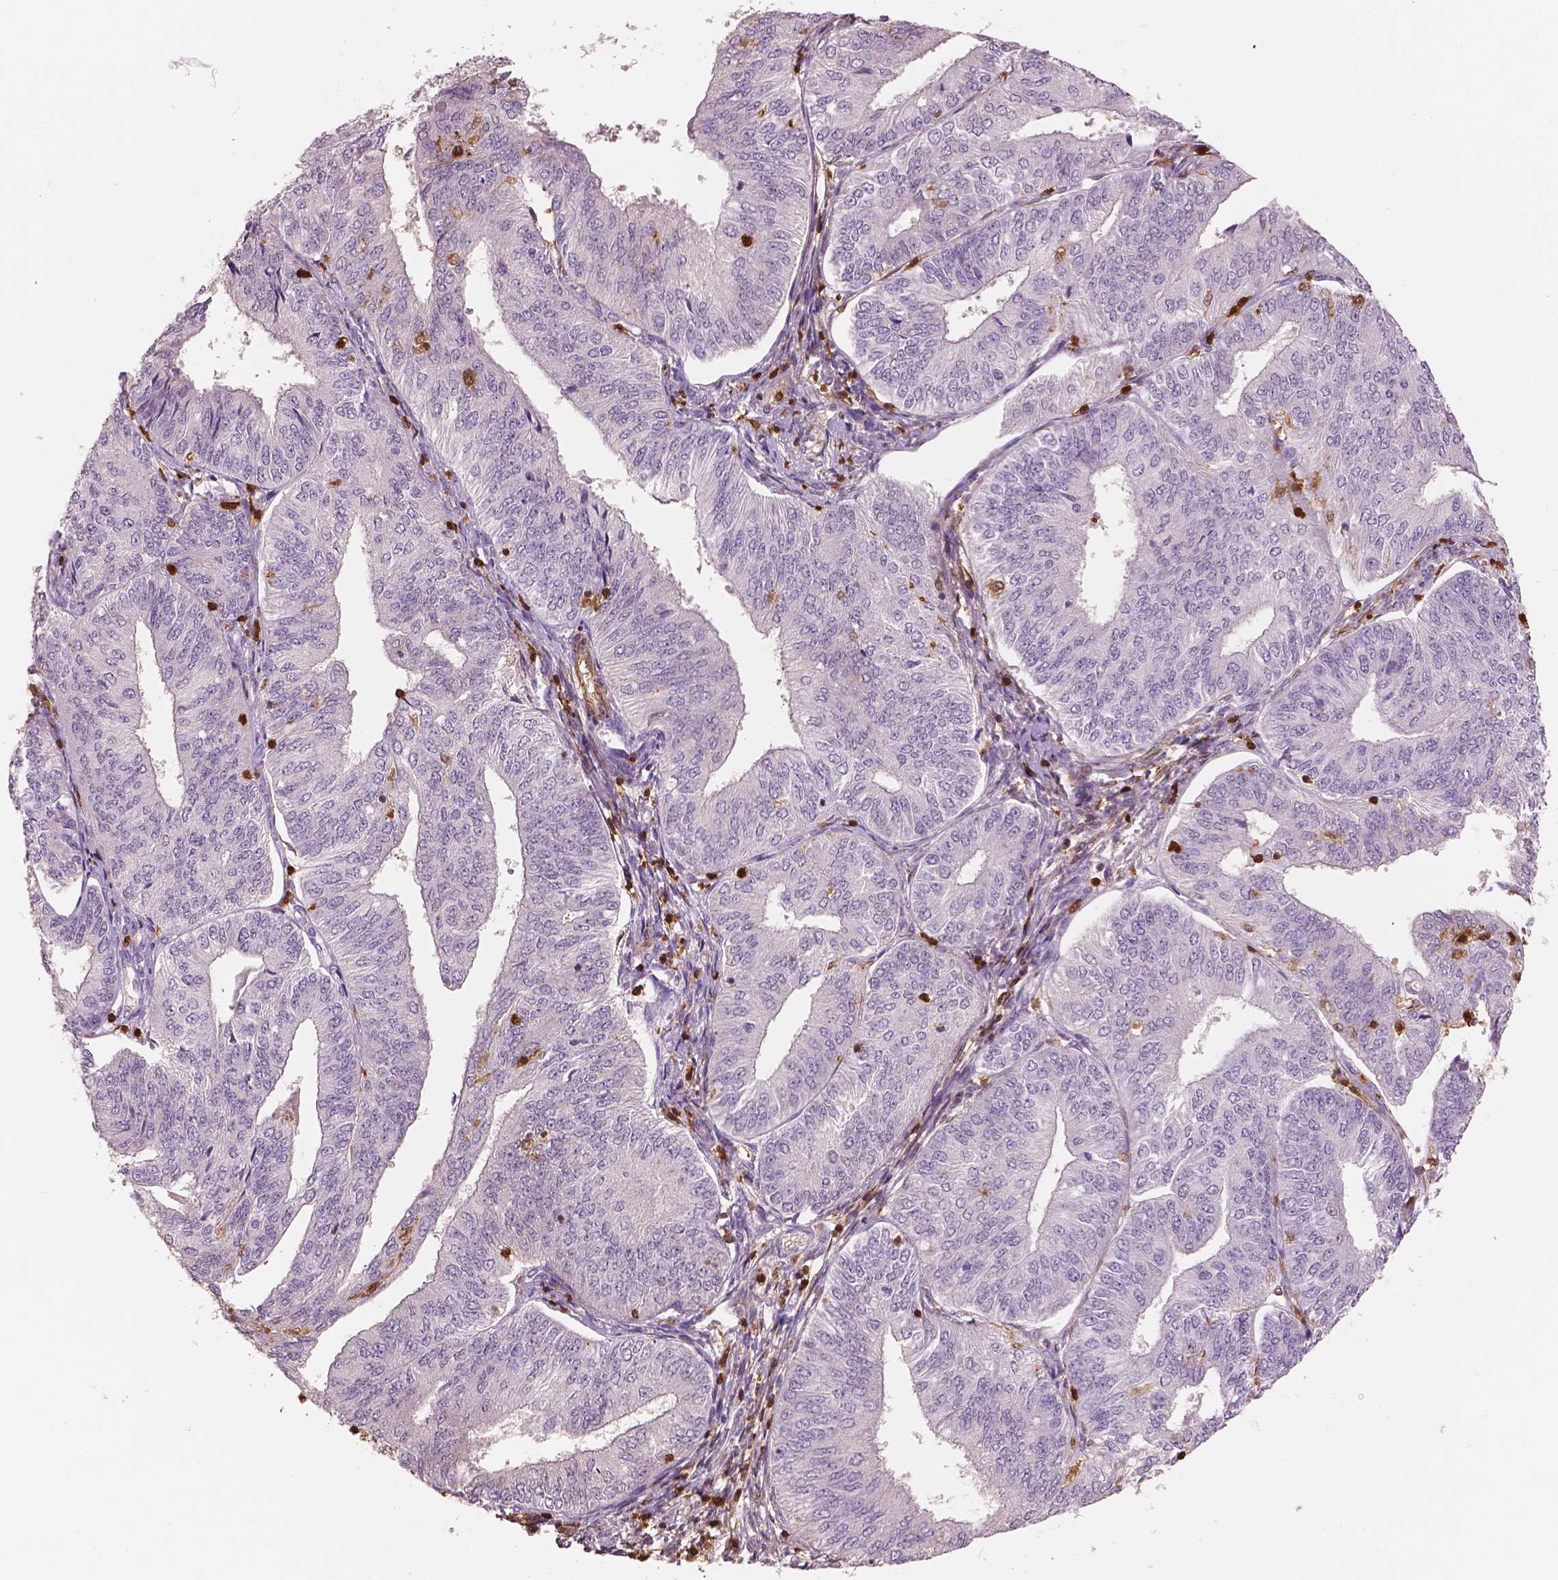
{"staining": {"intensity": "negative", "quantity": "none", "location": "none"}, "tissue": "endometrial cancer", "cell_type": "Tumor cells", "image_type": "cancer", "snomed": [{"axis": "morphology", "description": "Adenocarcinoma, NOS"}, {"axis": "topography", "description": "Endometrium"}], "caption": "A histopathology image of human adenocarcinoma (endometrial) is negative for staining in tumor cells. (Stains: DAB (3,3'-diaminobenzidine) IHC with hematoxylin counter stain, Microscopy: brightfield microscopy at high magnification).", "gene": "S100A4", "patient": {"sex": "female", "age": 58}}